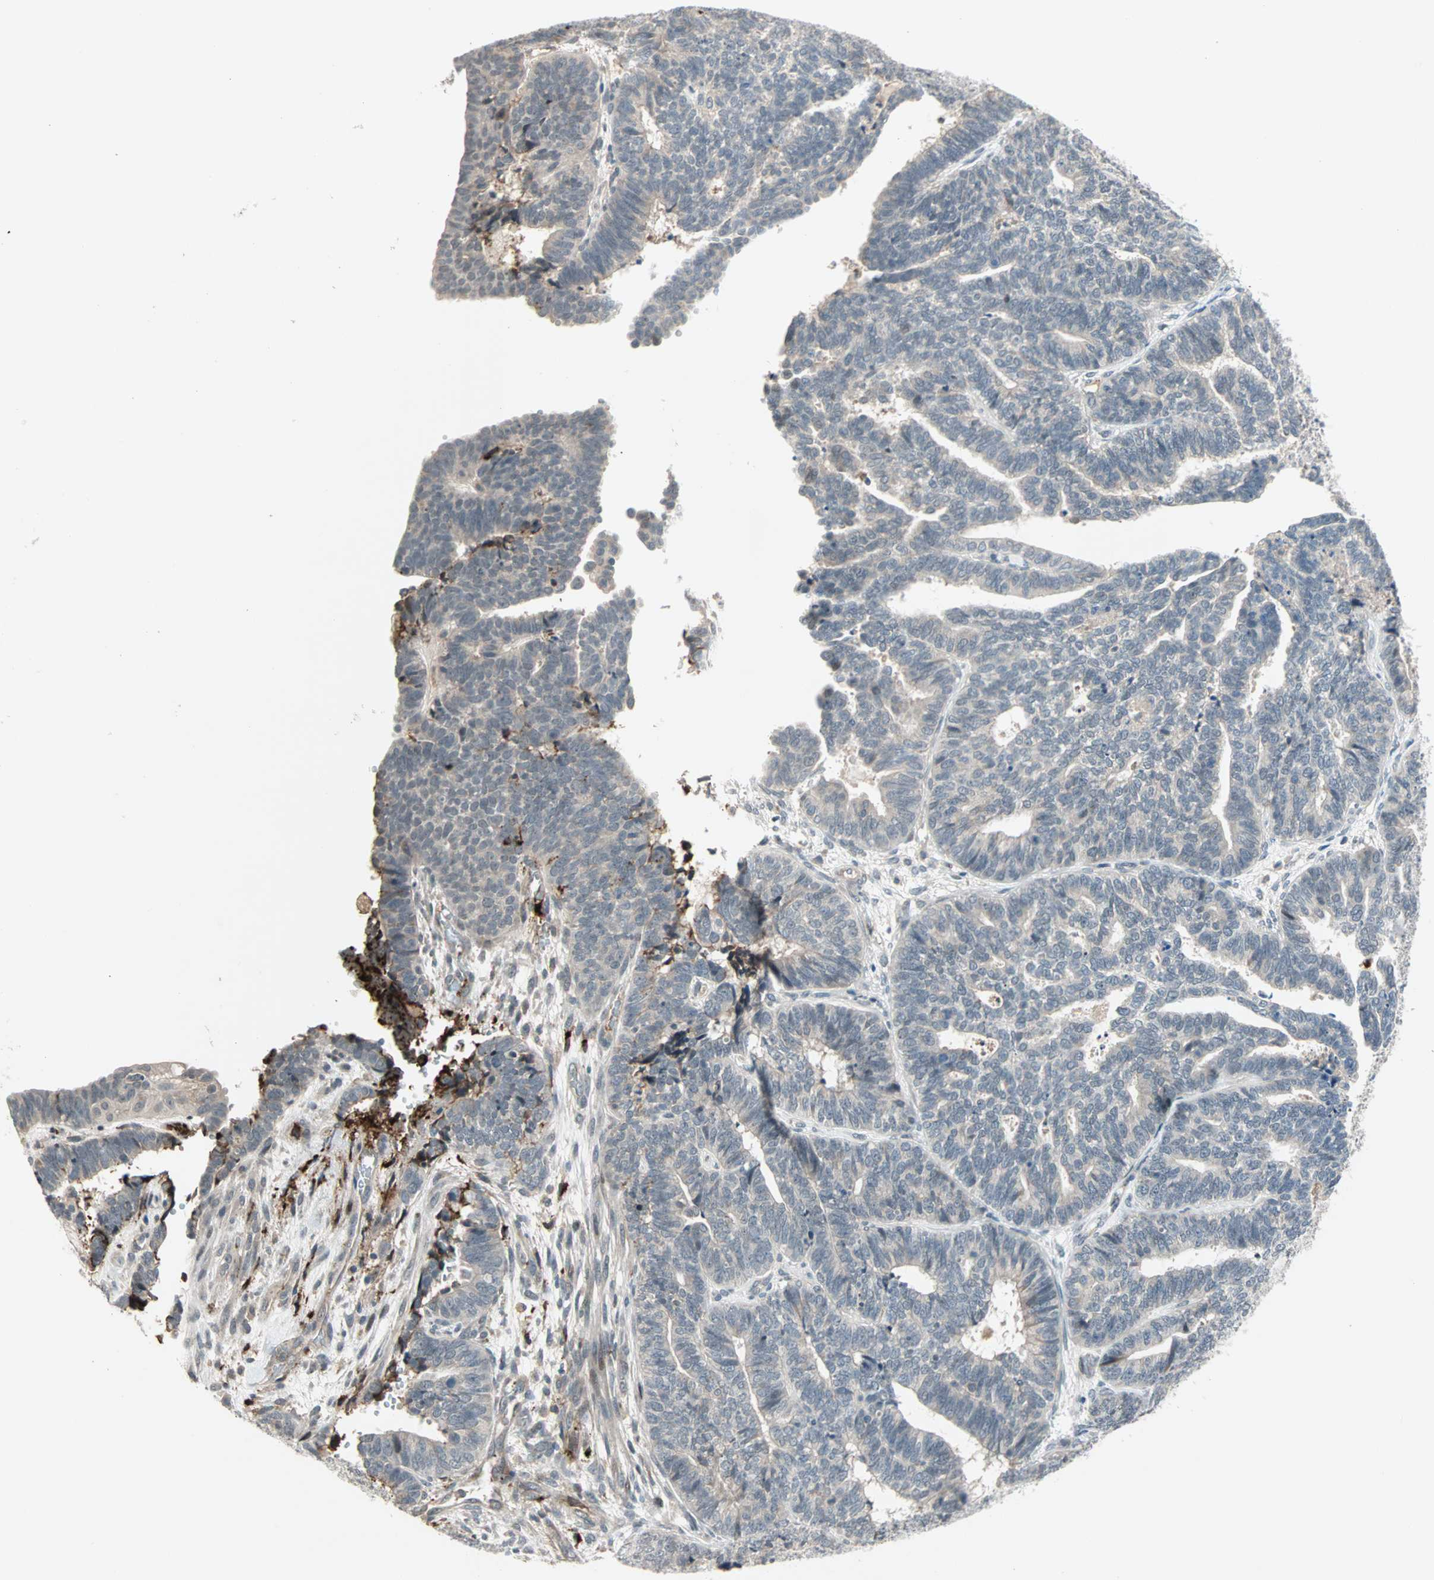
{"staining": {"intensity": "weak", "quantity": "25%-75%", "location": "cytoplasmic/membranous"}, "tissue": "endometrial cancer", "cell_type": "Tumor cells", "image_type": "cancer", "snomed": [{"axis": "morphology", "description": "Adenocarcinoma, NOS"}, {"axis": "topography", "description": "Endometrium"}], "caption": "Brown immunohistochemical staining in adenocarcinoma (endometrial) shows weak cytoplasmic/membranous expression in about 25%-75% of tumor cells.", "gene": "PROS1", "patient": {"sex": "female", "age": 70}}